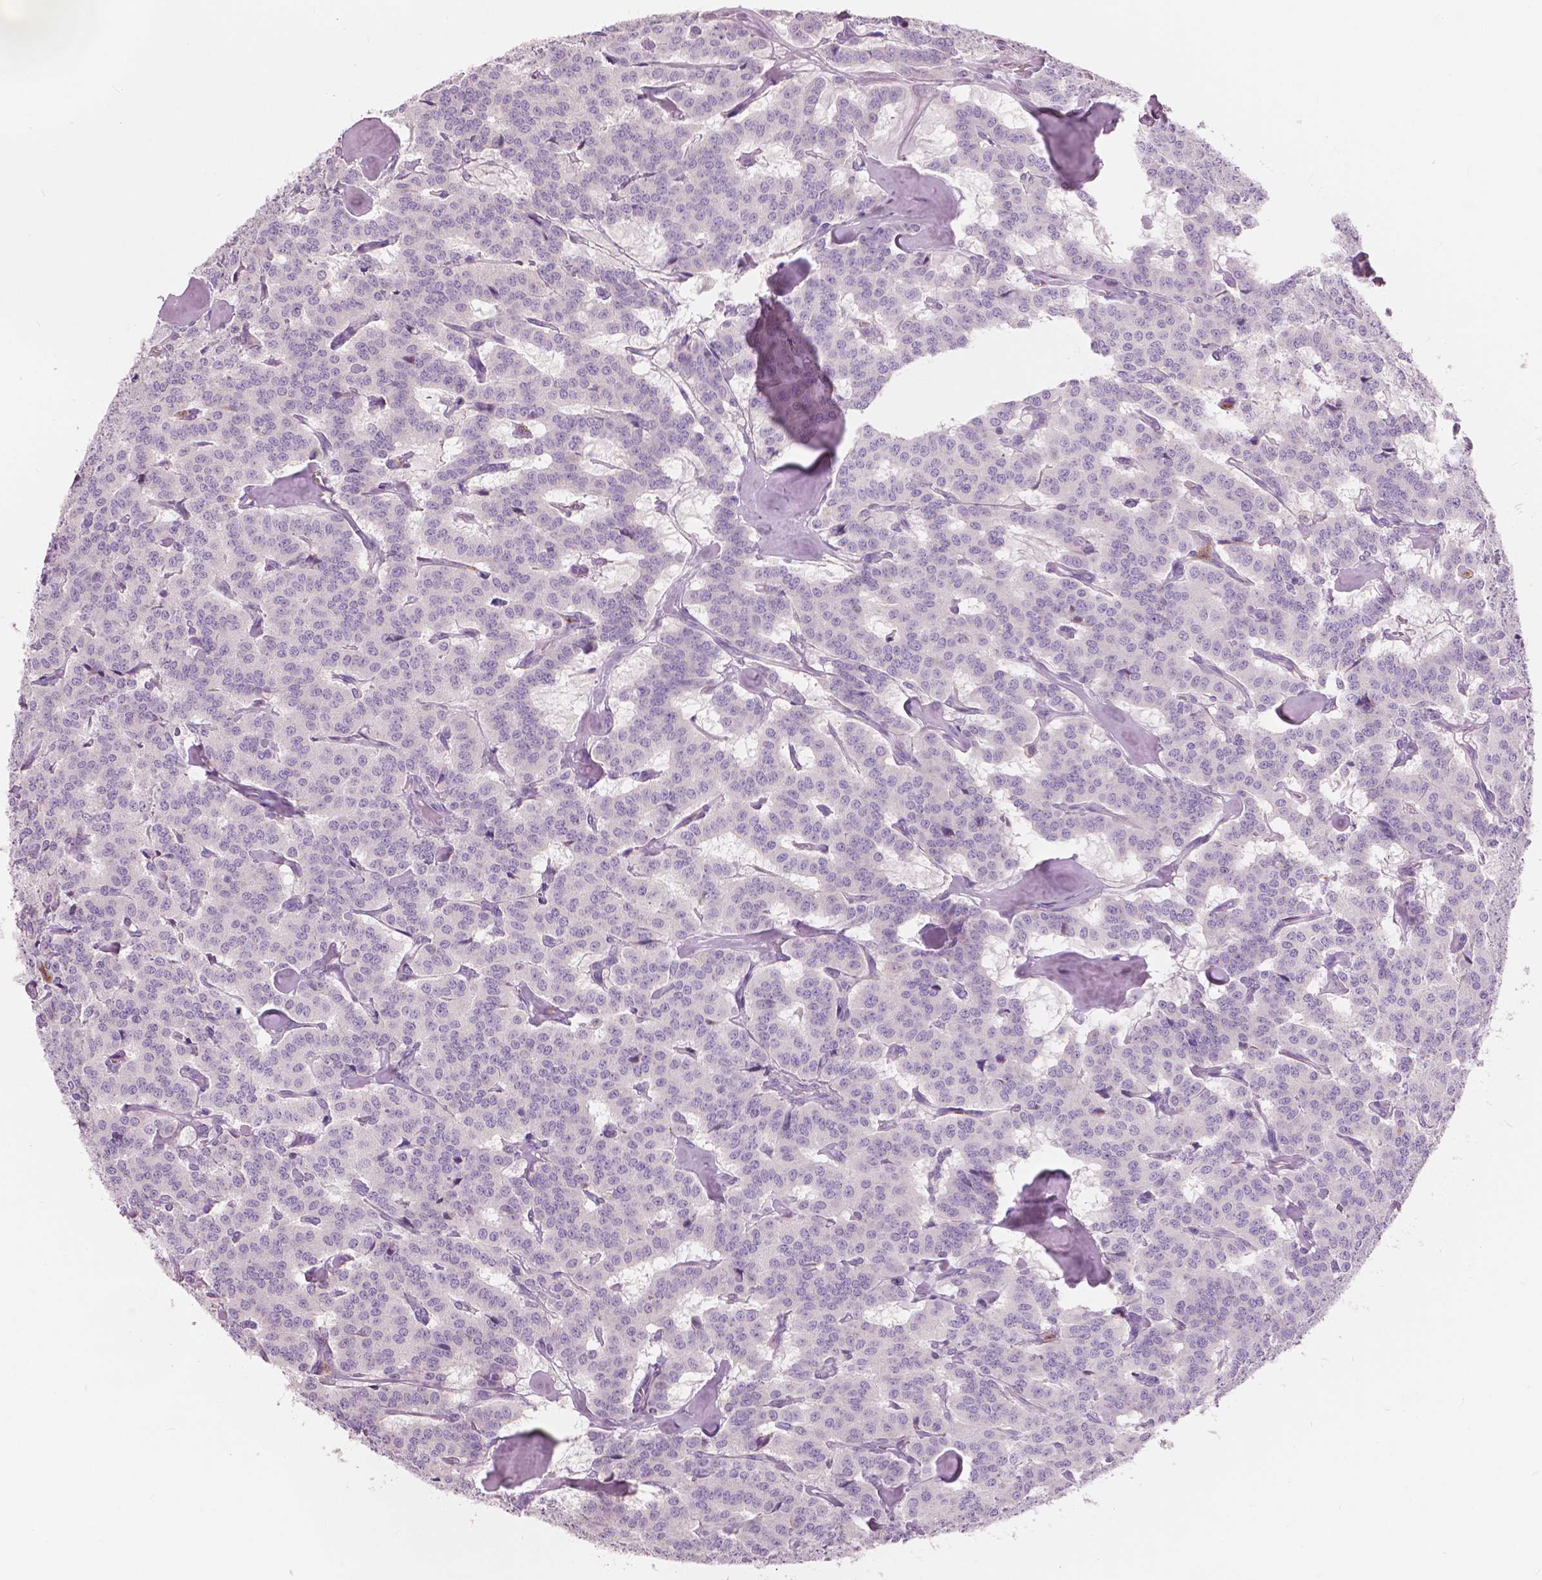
{"staining": {"intensity": "negative", "quantity": "none", "location": "none"}, "tissue": "carcinoid", "cell_type": "Tumor cells", "image_type": "cancer", "snomed": [{"axis": "morphology", "description": "Carcinoid, malignant, NOS"}, {"axis": "topography", "description": "Lung"}], "caption": "This is a histopathology image of immunohistochemistry (IHC) staining of carcinoid, which shows no positivity in tumor cells.", "gene": "CXCR2", "patient": {"sex": "female", "age": 46}}